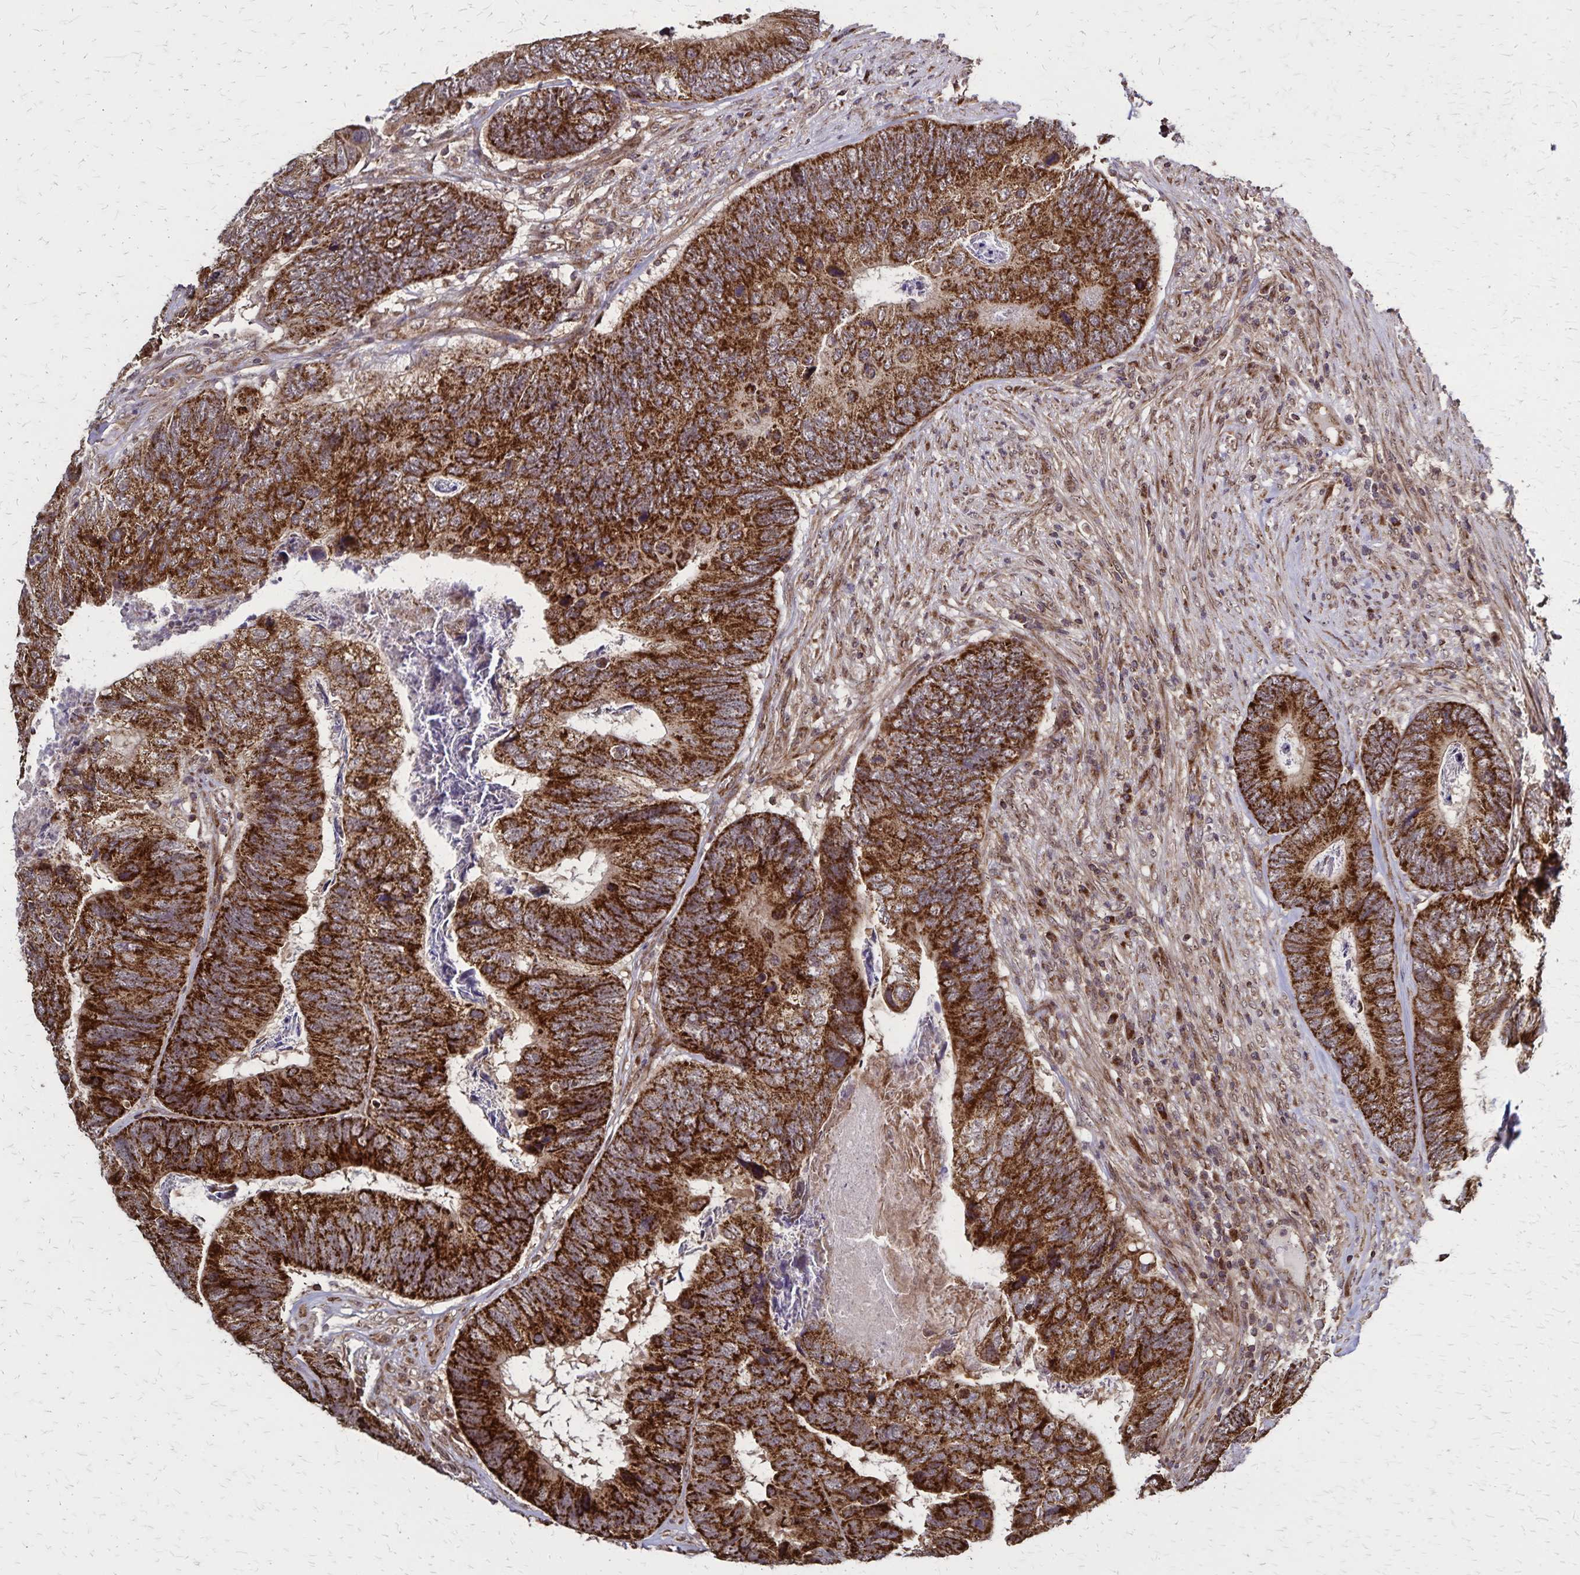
{"staining": {"intensity": "strong", "quantity": ">75%", "location": "cytoplasmic/membranous"}, "tissue": "colorectal cancer", "cell_type": "Tumor cells", "image_type": "cancer", "snomed": [{"axis": "morphology", "description": "Adenocarcinoma, NOS"}, {"axis": "topography", "description": "Colon"}], "caption": "Immunohistochemical staining of human colorectal adenocarcinoma reveals high levels of strong cytoplasmic/membranous positivity in about >75% of tumor cells. Nuclei are stained in blue.", "gene": "NFS1", "patient": {"sex": "female", "age": 67}}